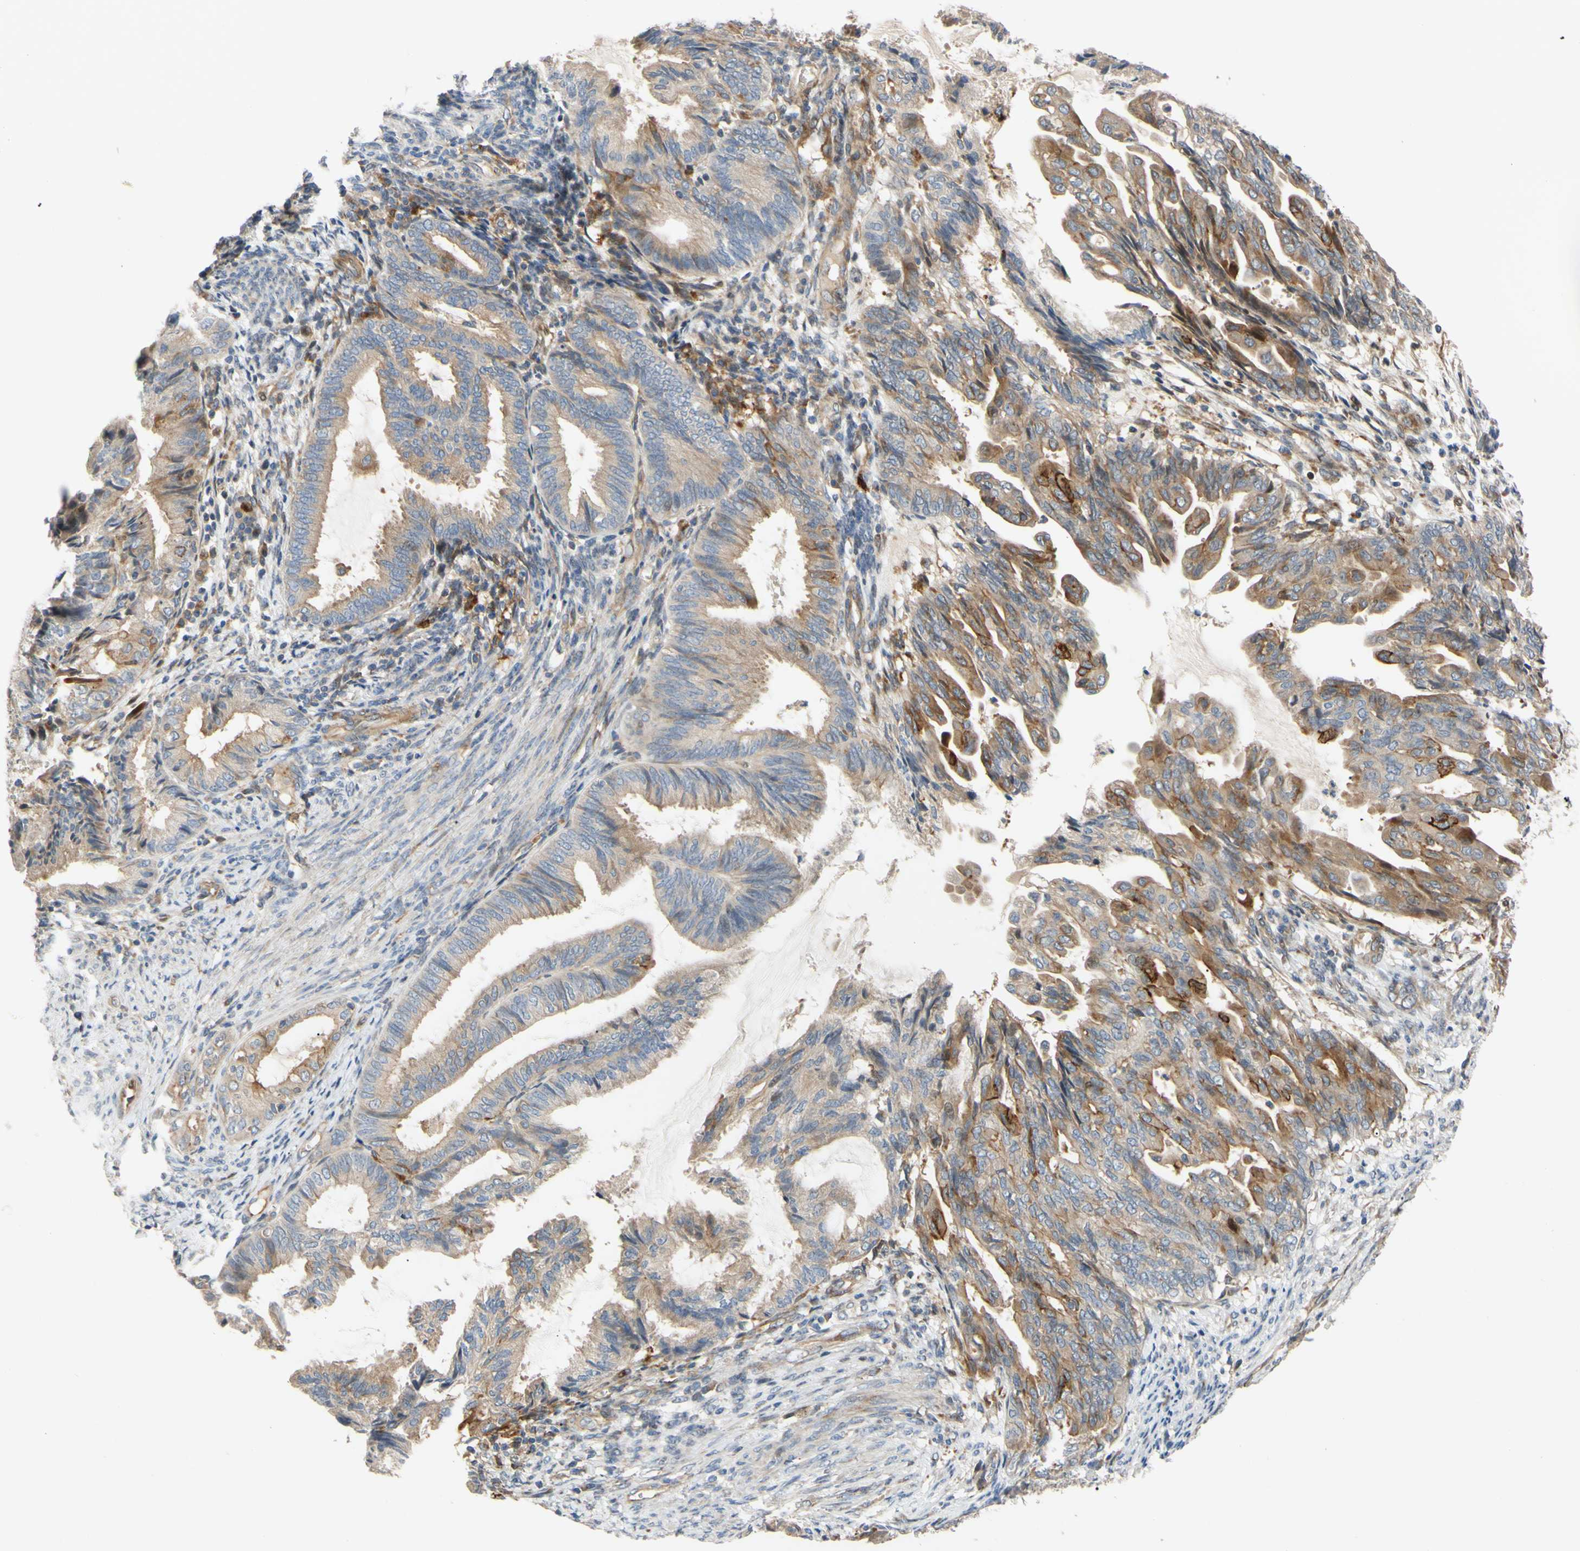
{"staining": {"intensity": "weak", "quantity": ">75%", "location": "cytoplasmic/membranous"}, "tissue": "endometrial cancer", "cell_type": "Tumor cells", "image_type": "cancer", "snomed": [{"axis": "morphology", "description": "Adenocarcinoma, NOS"}, {"axis": "topography", "description": "Endometrium"}], "caption": "Immunohistochemical staining of human adenocarcinoma (endometrial) demonstrates low levels of weak cytoplasmic/membranous expression in approximately >75% of tumor cells. (Brightfield microscopy of DAB IHC at high magnification).", "gene": "SPTLC1", "patient": {"sex": "female", "age": 86}}